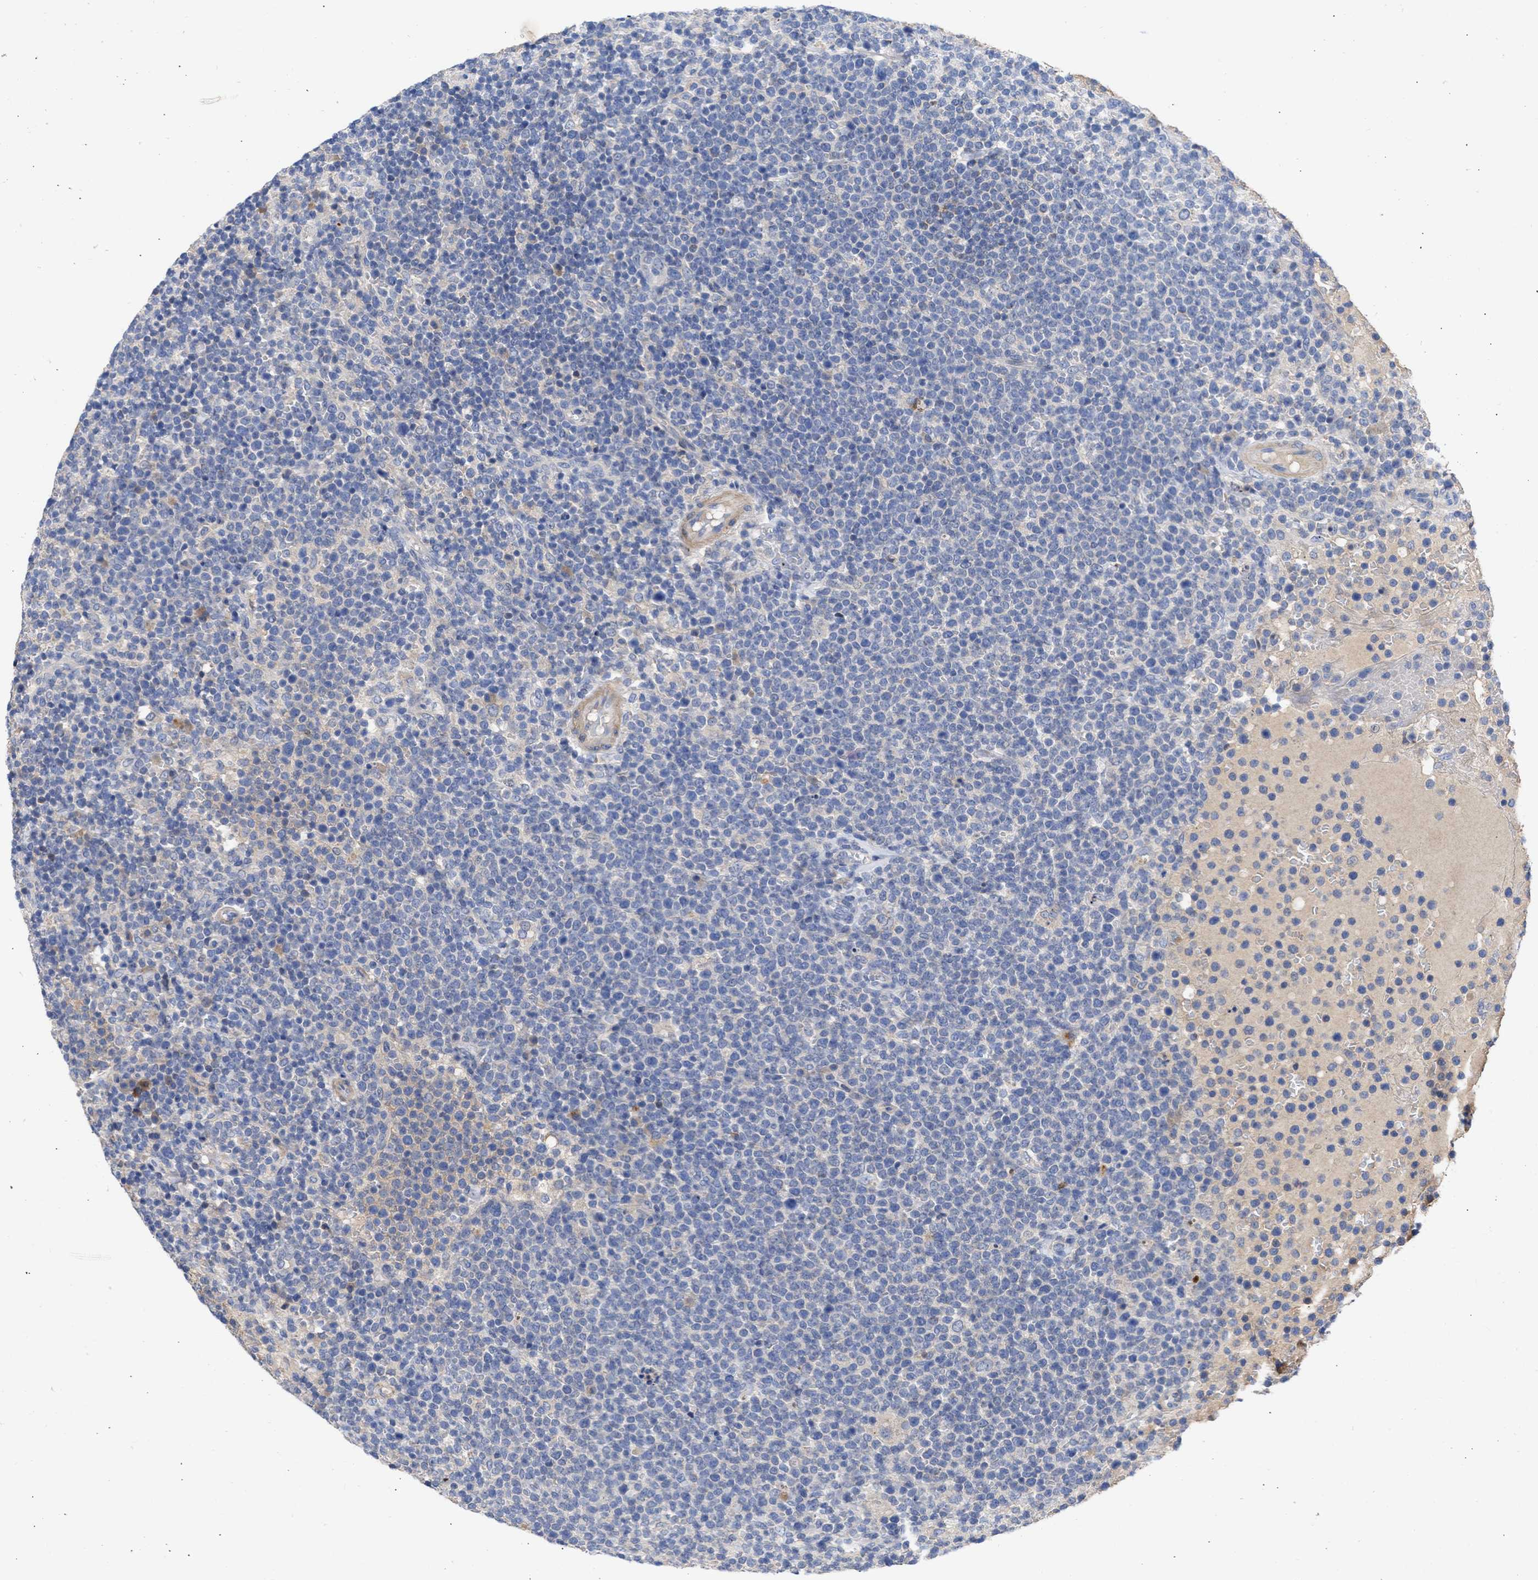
{"staining": {"intensity": "negative", "quantity": "none", "location": "none"}, "tissue": "lymphoma", "cell_type": "Tumor cells", "image_type": "cancer", "snomed": [{"axis": "morphology", "description": "Malignant lymphoma, non-Hodgkin's type, High grade"}, {"axis": "topography", "description": "Lymph node"}], "caption": "An immunohistochemistry (IHC) photomicrograph of high-grade malignant lymphoma, non-Hodgkin's type is shown. There is no staining in tumor cells of high-grade malignant lymphoma, non-Hodgkin's type. (DAB IHC with hematoxylin counter stain).", "gene": "ARHGEF4", "patient": {"sex": "male", "age": 61}}